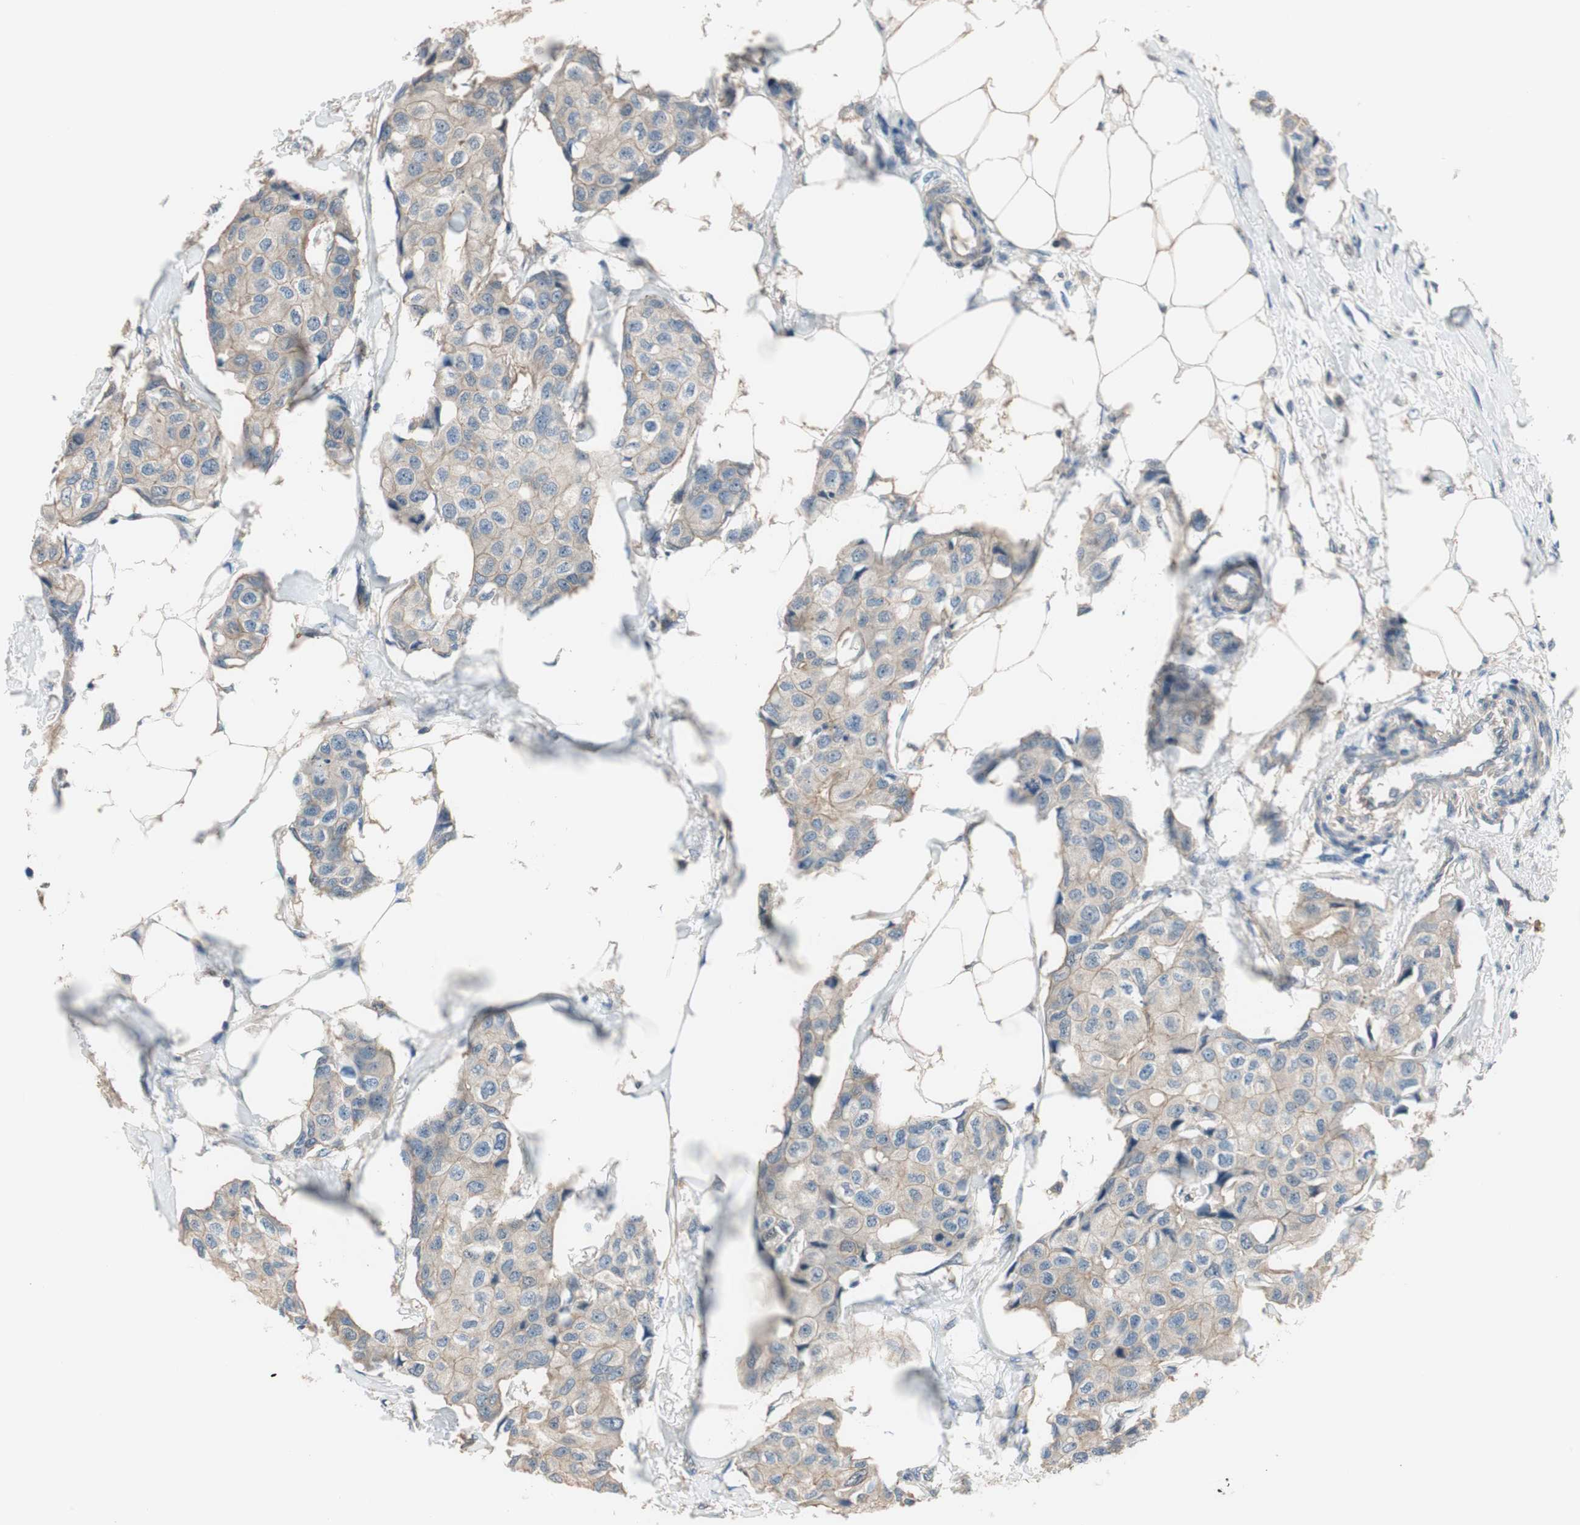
{"staining": {"intensity": "weak", "quantity": ">75%", "location": "cytoplasmic/membranous"}, "tissue": "breast cancer", "cell_type": "Tumor cells", "image_type": "cancer", "snomed": [{"axis": "morphology", "description": "Duct carcinoma"}, {"axis": "topography", "description": "Breast"}], "caption": "Immunohistochemical staining of breast intraductal carcinoma displays low levels of weak cytoplasmic/membranous protein expression in approximately >75% of tumor cells.", "gene": "CALML3", "patient": {"sex": "female", "age": 80}}